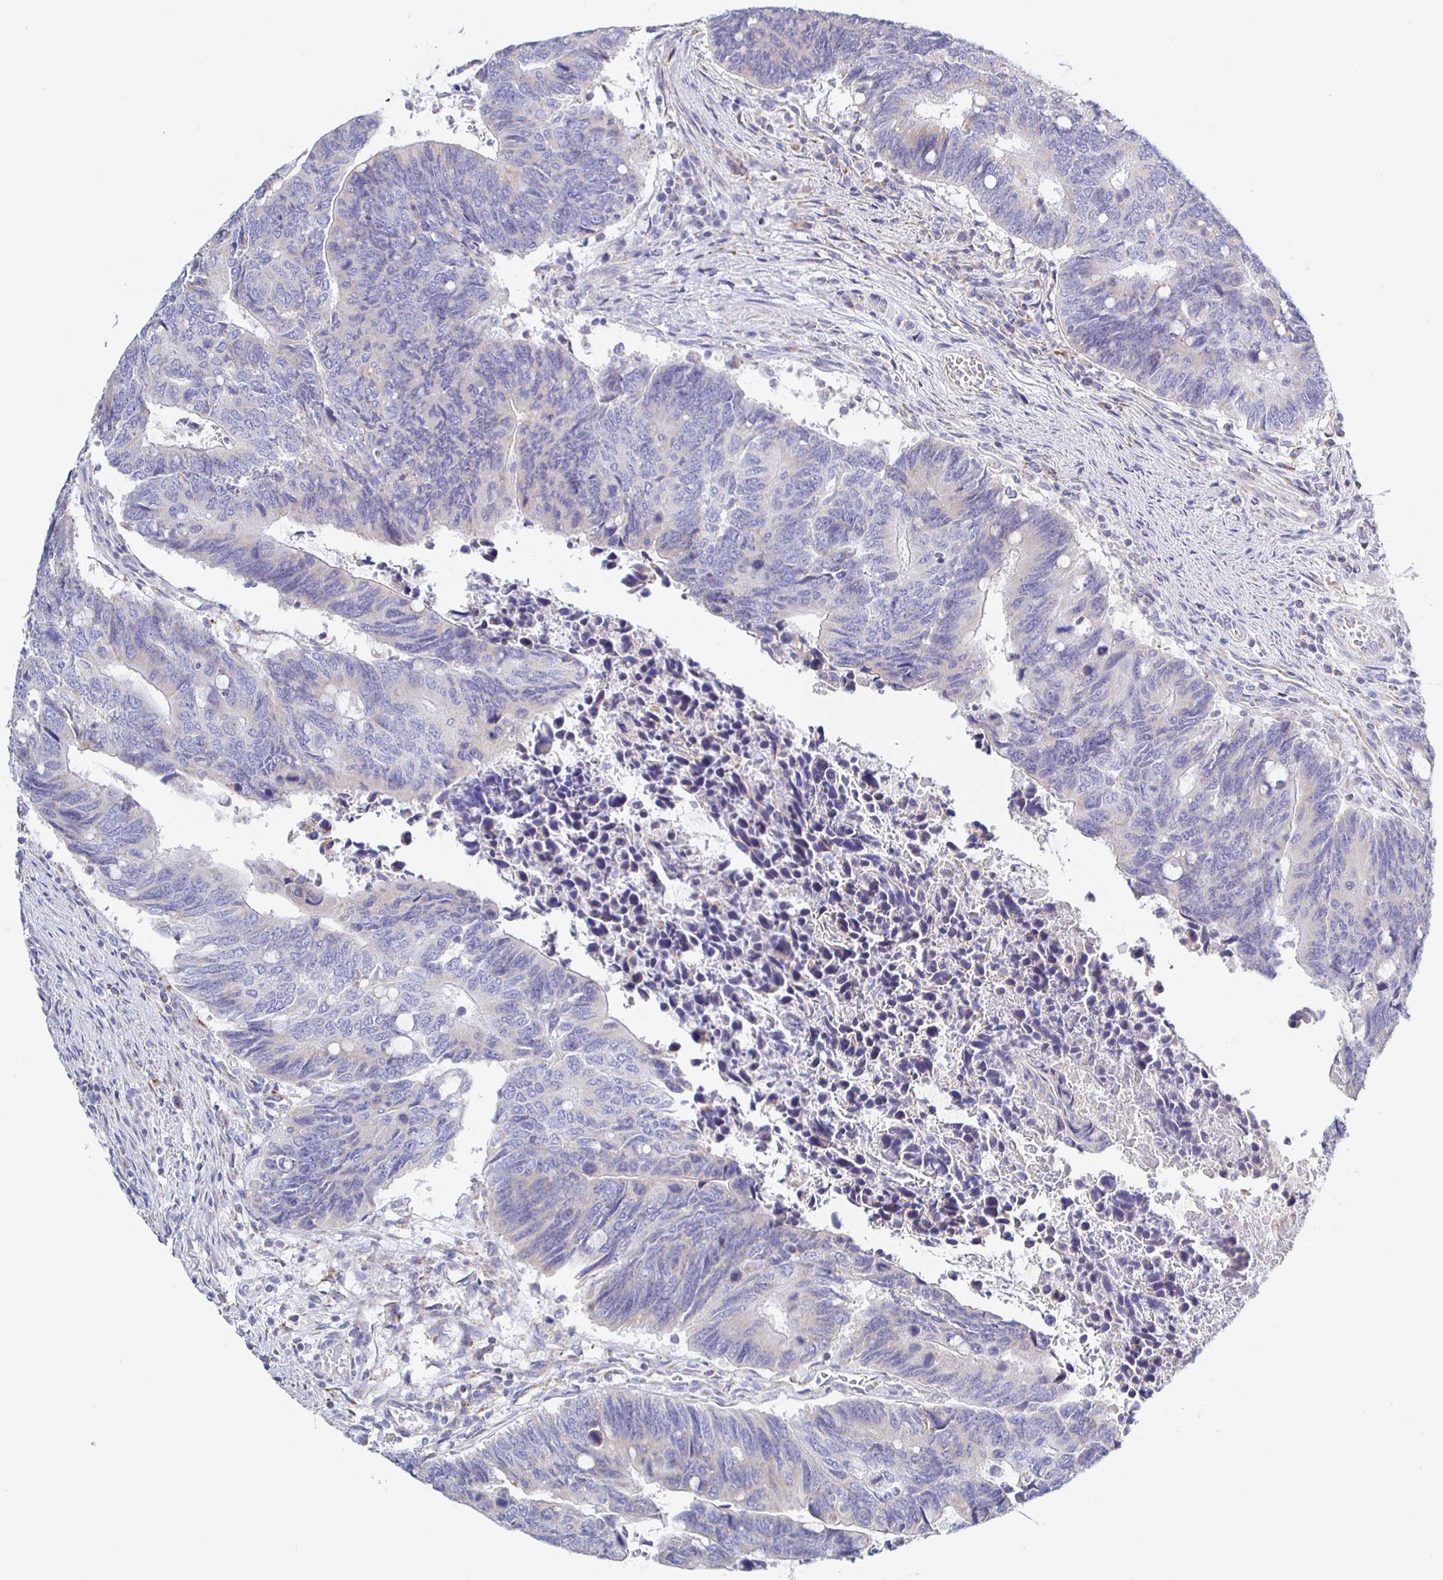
{"staining": {"intensity": "weak", "quantity": "<25%", "location": "cytoplasmic/membranous"}, "tissue": "colorectal cancer", "cell_type": "Tumor cells", "image_type": "cancer", "snomed": [{"axis": "morphology", "description": "Adenocarcinoma, NOS"}, {"axis": "topography", "description": "Colon"}], "caption": "Histopathology image shows no protein staining in tumor cells of colorectal cancer tissue.", "gene": "SYNGR4", "patient": {"sex": "male", "age": 87}}